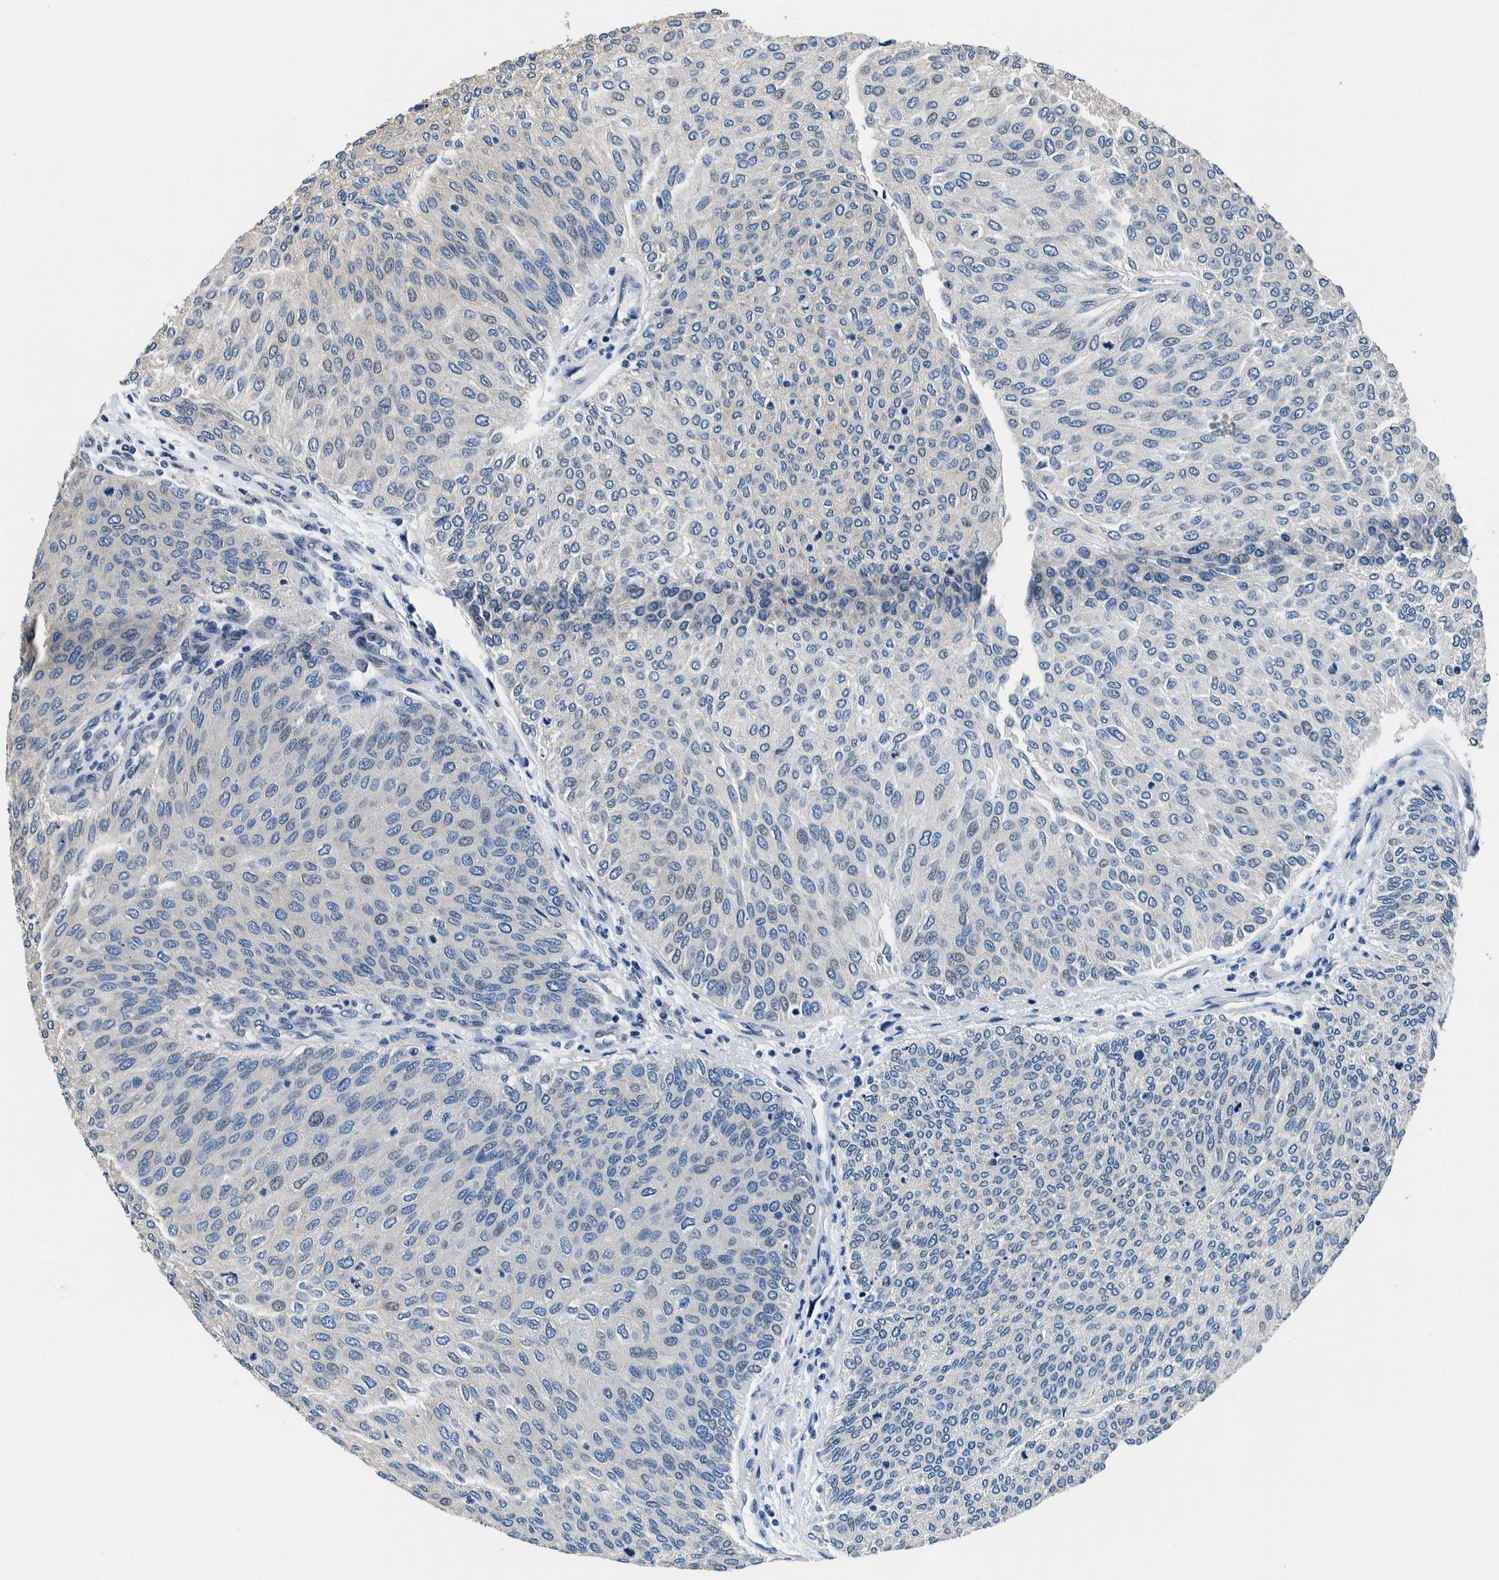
{"staining": {"intensity": "negative", "quantity": "none", "location": "none"}, "tissue": "urothelial cancer", "cell_type": "Tumor cells", "image_type": "cancer", "snomed": [{"axis": "morphology", "description": "Urothelial carcinoma, Low grade"}, {"axis": "topography", "description": "Urinary bladder"}], "caption": "This image is of urothelial cancer stained with immunohistochemistry (IHC) to label a protein in brown with the nuclei are counter-stained blue. There is no expression in tumor cells. (DAB (3,3'-diaminobenzidine) immunohistochemistry (IHC) with hematoxylin counter stain).", "gene": "NIBAN2", "patient": {"sex": "female", "age": 79}}